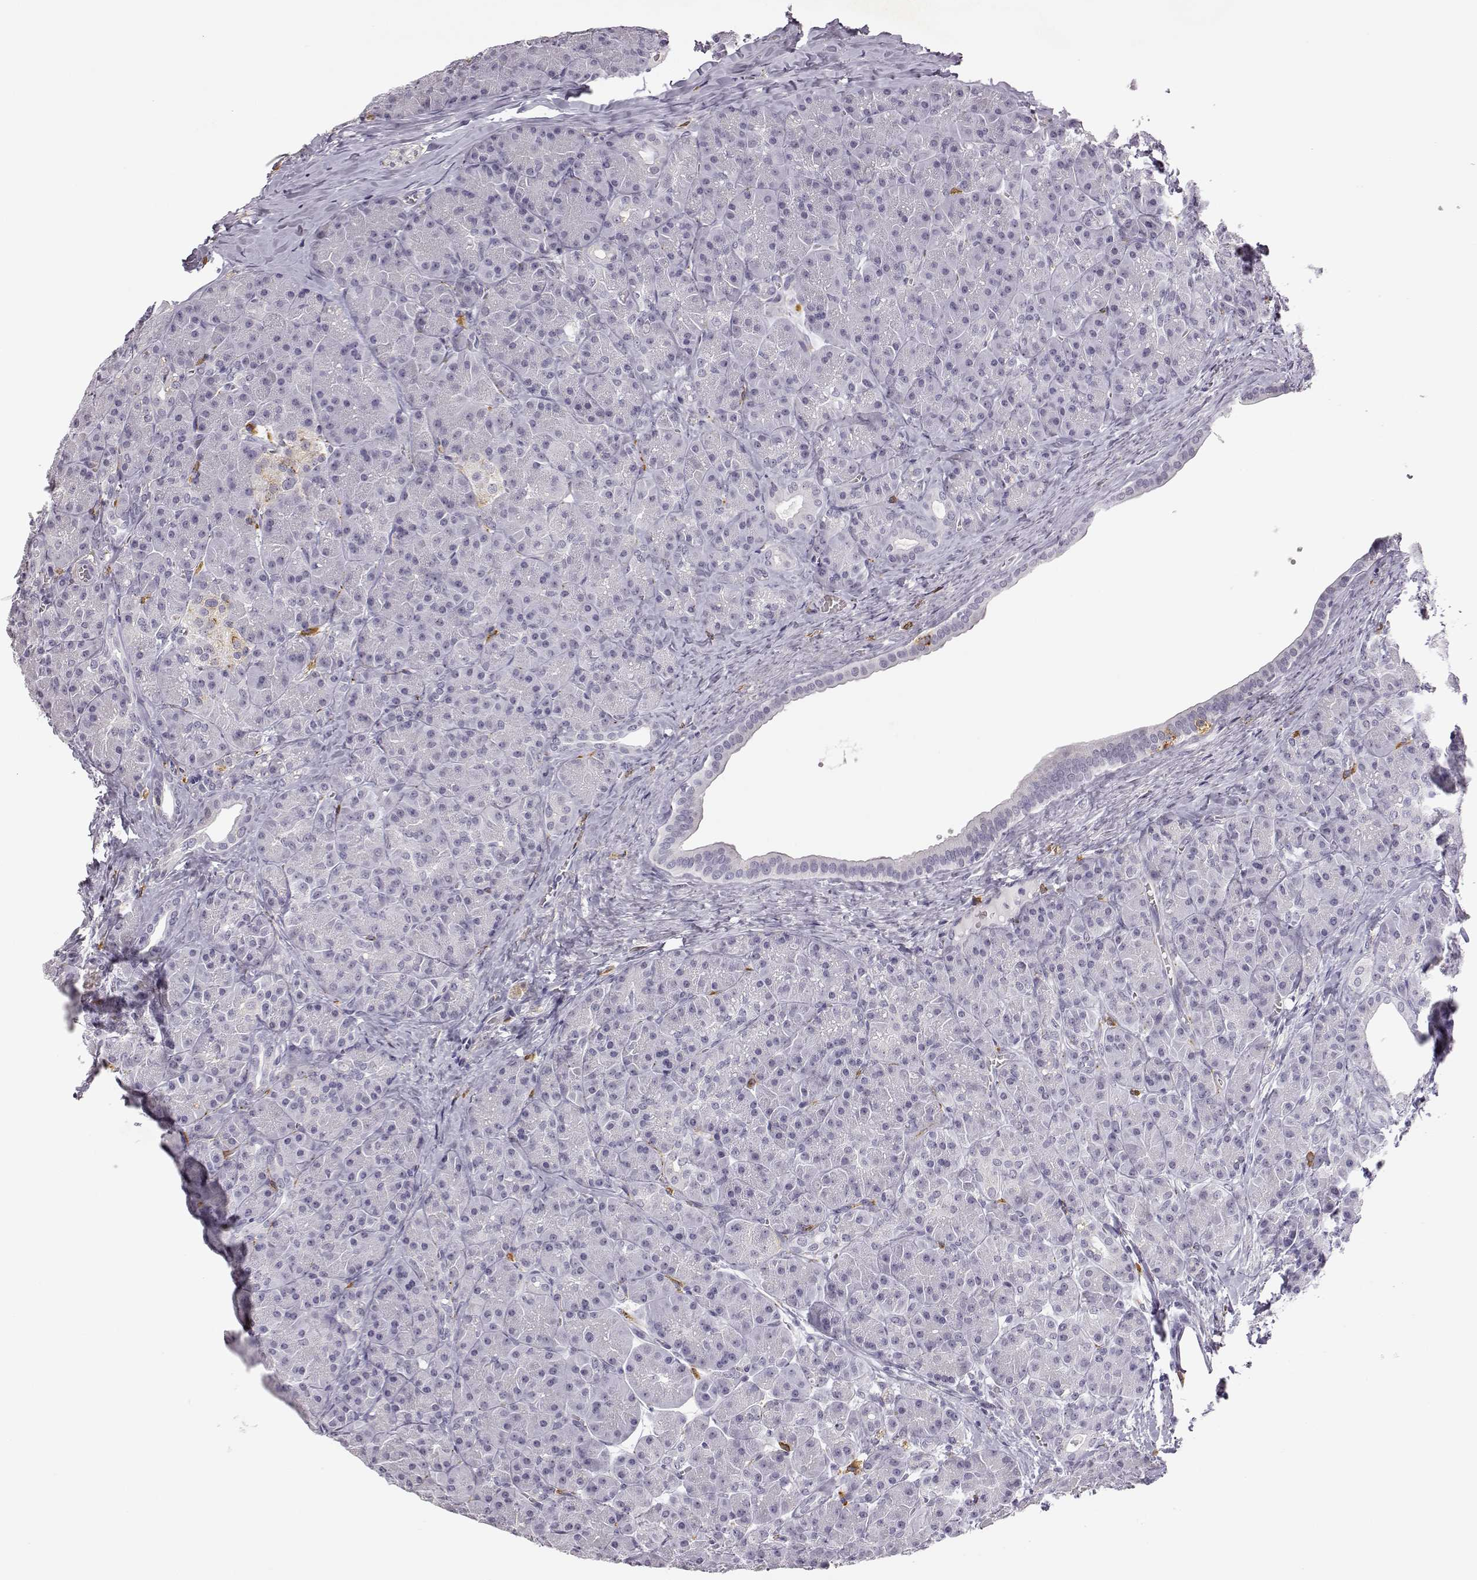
{"staining": {"intensity": "negative", "quantity": "none", "location": "none"}, "tissue": "pancreas", "cell_type": "Exocrine glandular cells", "image_type": "normal", "snomed": [{"axis": "morphology", "description": "Normal tissue, NOS"}, {"axis": "topography", "description": "Pancreas"}], "caption": "Immunohistochemistry micrograph of benign pancreas: pancreas stained with DAB exhibits no significant protein positivity in exocrine glandular cells.", "gene": "VGF", "patient": {"sex": "male", "age": 57}}